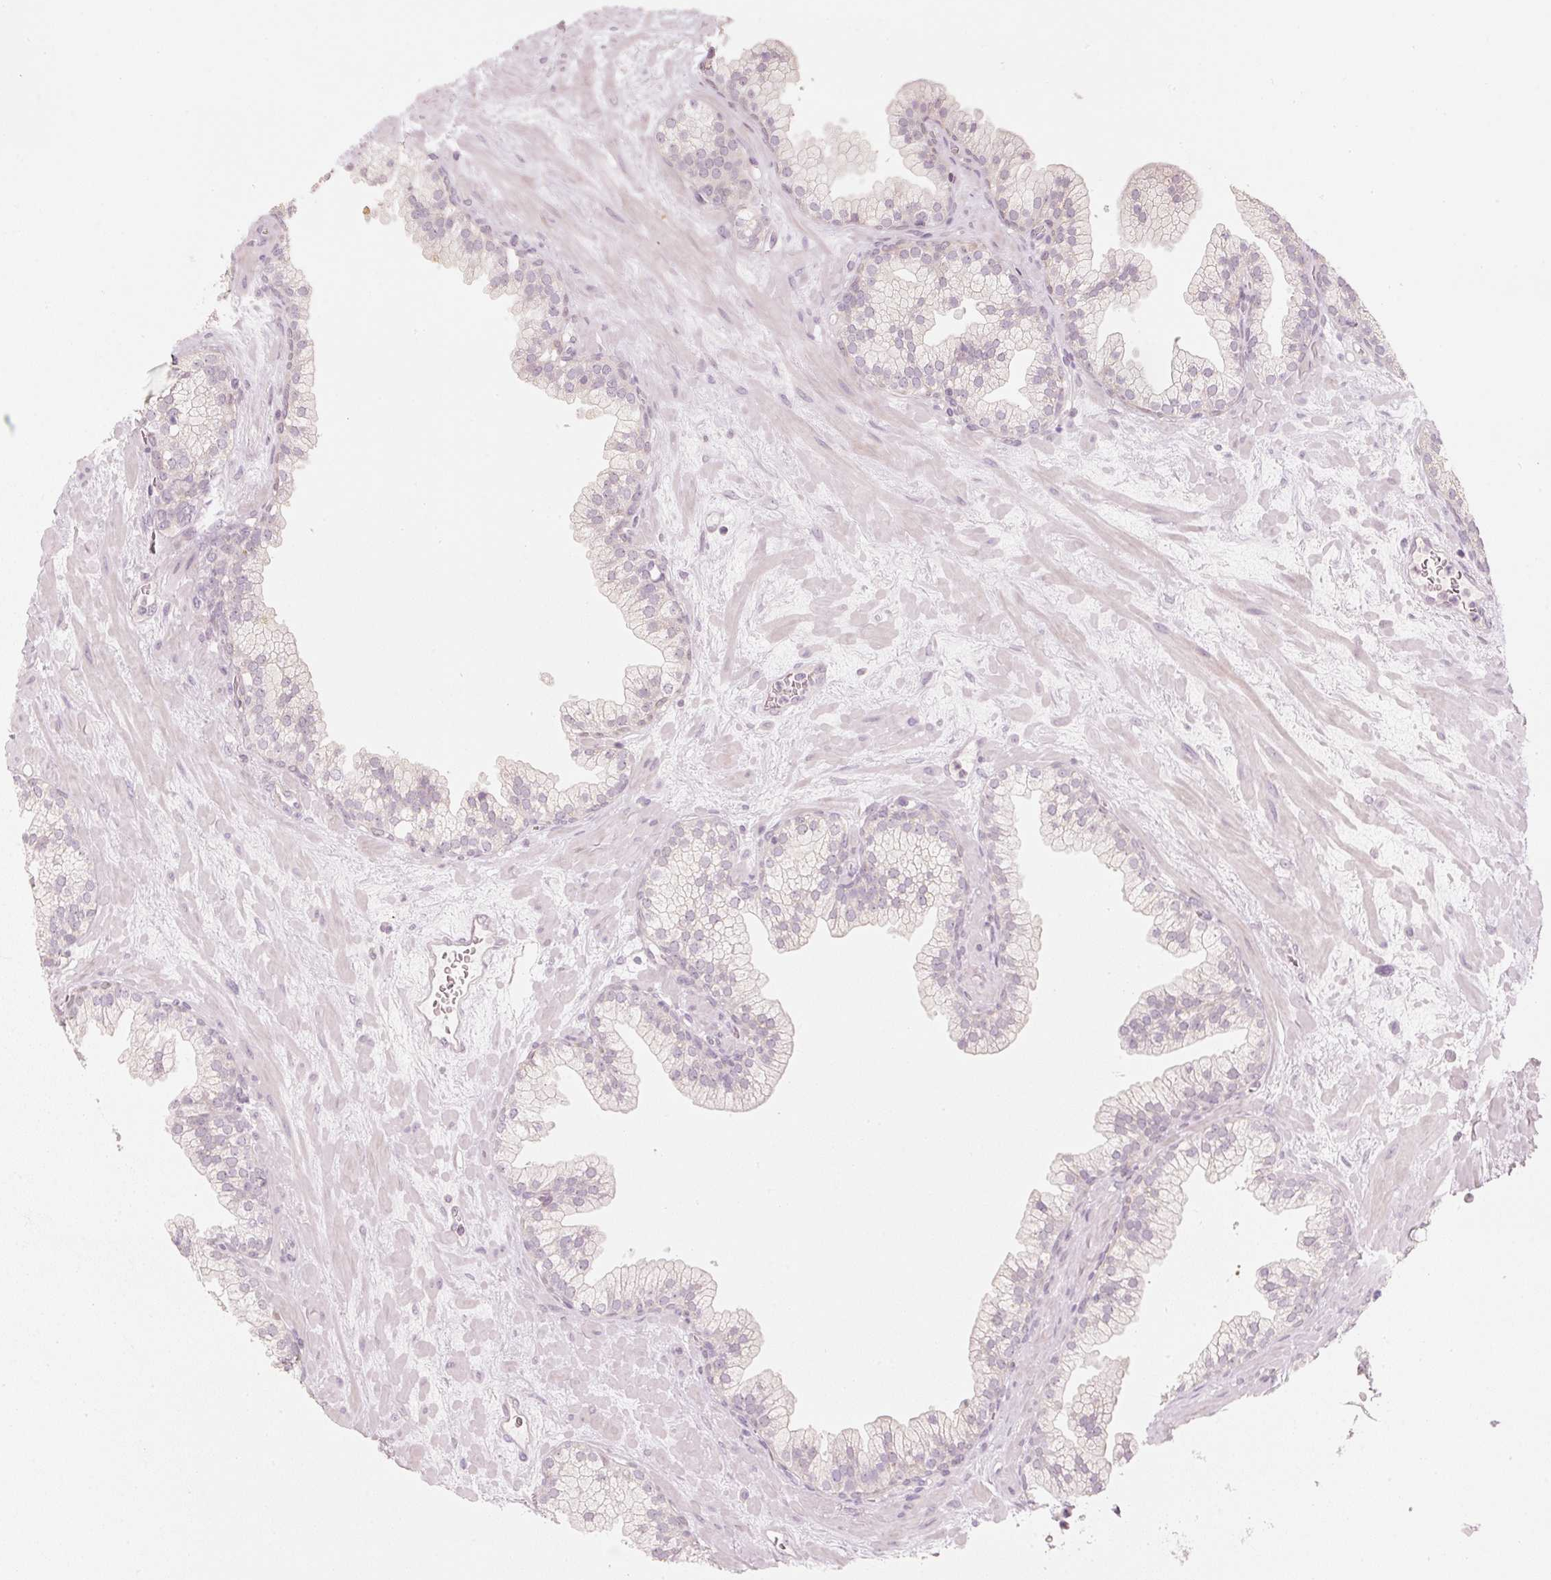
{"staining": {"intensity": "negative", "quantity": "none", "location": "none"}, "tissue": "prostate", "cell_type": "Glandular cells", "image_type": "normal", "snomed": [{"axis": "morphology", "description": "Normal tissue, NOS"}, {"axis": "topography", "description": "Prostate"}, {"axis": "topography", "description": "Peripheral nerve tissue"}], "caption": "Immunohistochemistry (IHC) of benign human prostate displays no staining in glandular cells.", "gene": "TREX2", "patient": {"sex": "male", "age": 61}}